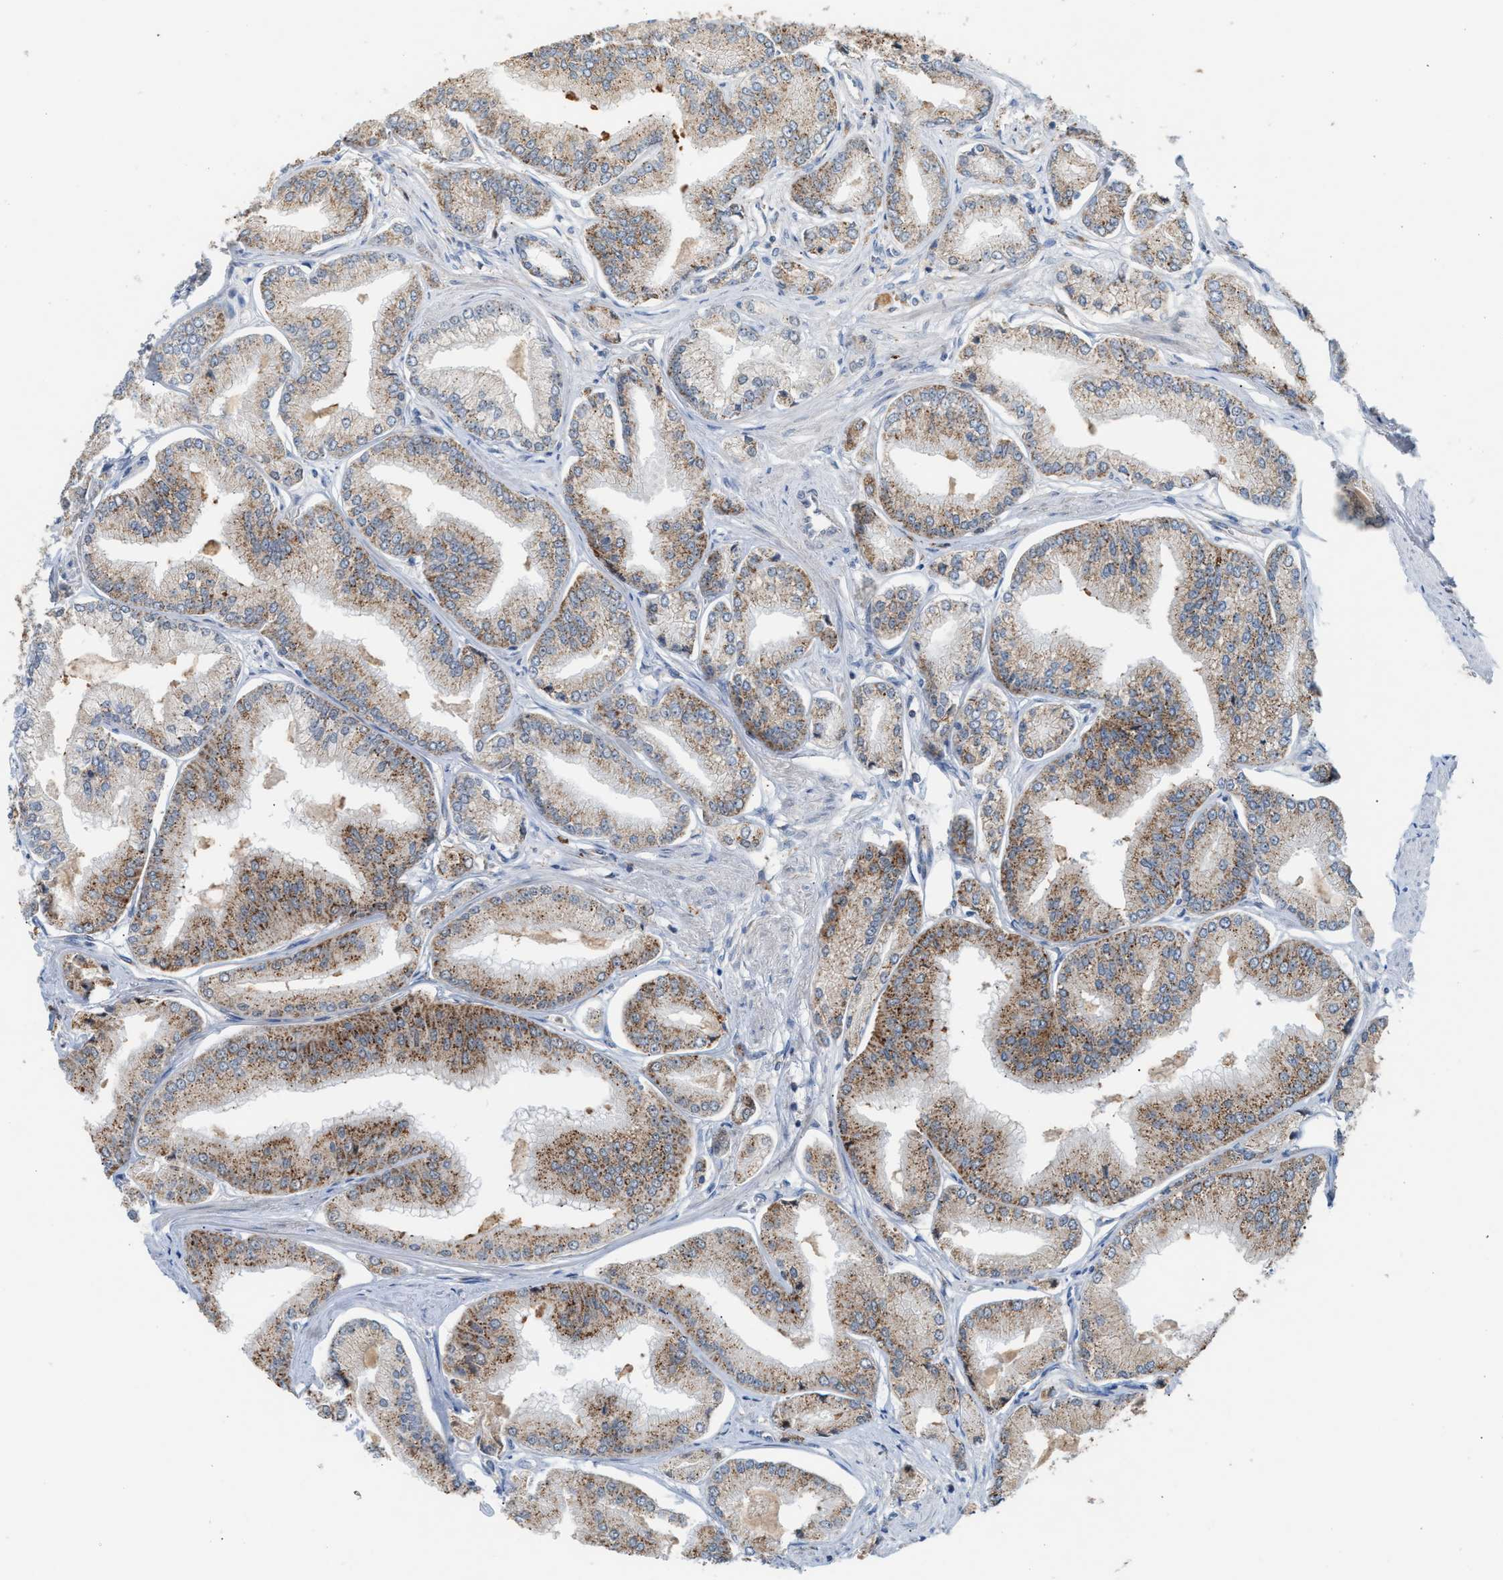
{"staining": {"intensity": "moderate", "quantity": ">75%", "location": "cytoplasmic/membranous"}, "tissue": "prostate cancer", "cell_type": "Tumor cells", "image_type": "cancer", "snomed": [{"axis": "morphology", "description": "Adenocarcinoma, Low grade"}, {"axis": "topography", "description": "Prostate"}], "caption": "IHC micrograph of neoplastic tissue: low-grade adenocarcinoma (prostate) stained using IHC exhibits medium levels of moderate protein expression localized specifically in the cytoplasmic/membranous of tumor cells, appearing as a cytoplasmic/membranous brown color.", "gene": "PMPCA", "patient": {"sex": "male", "age": 52}}